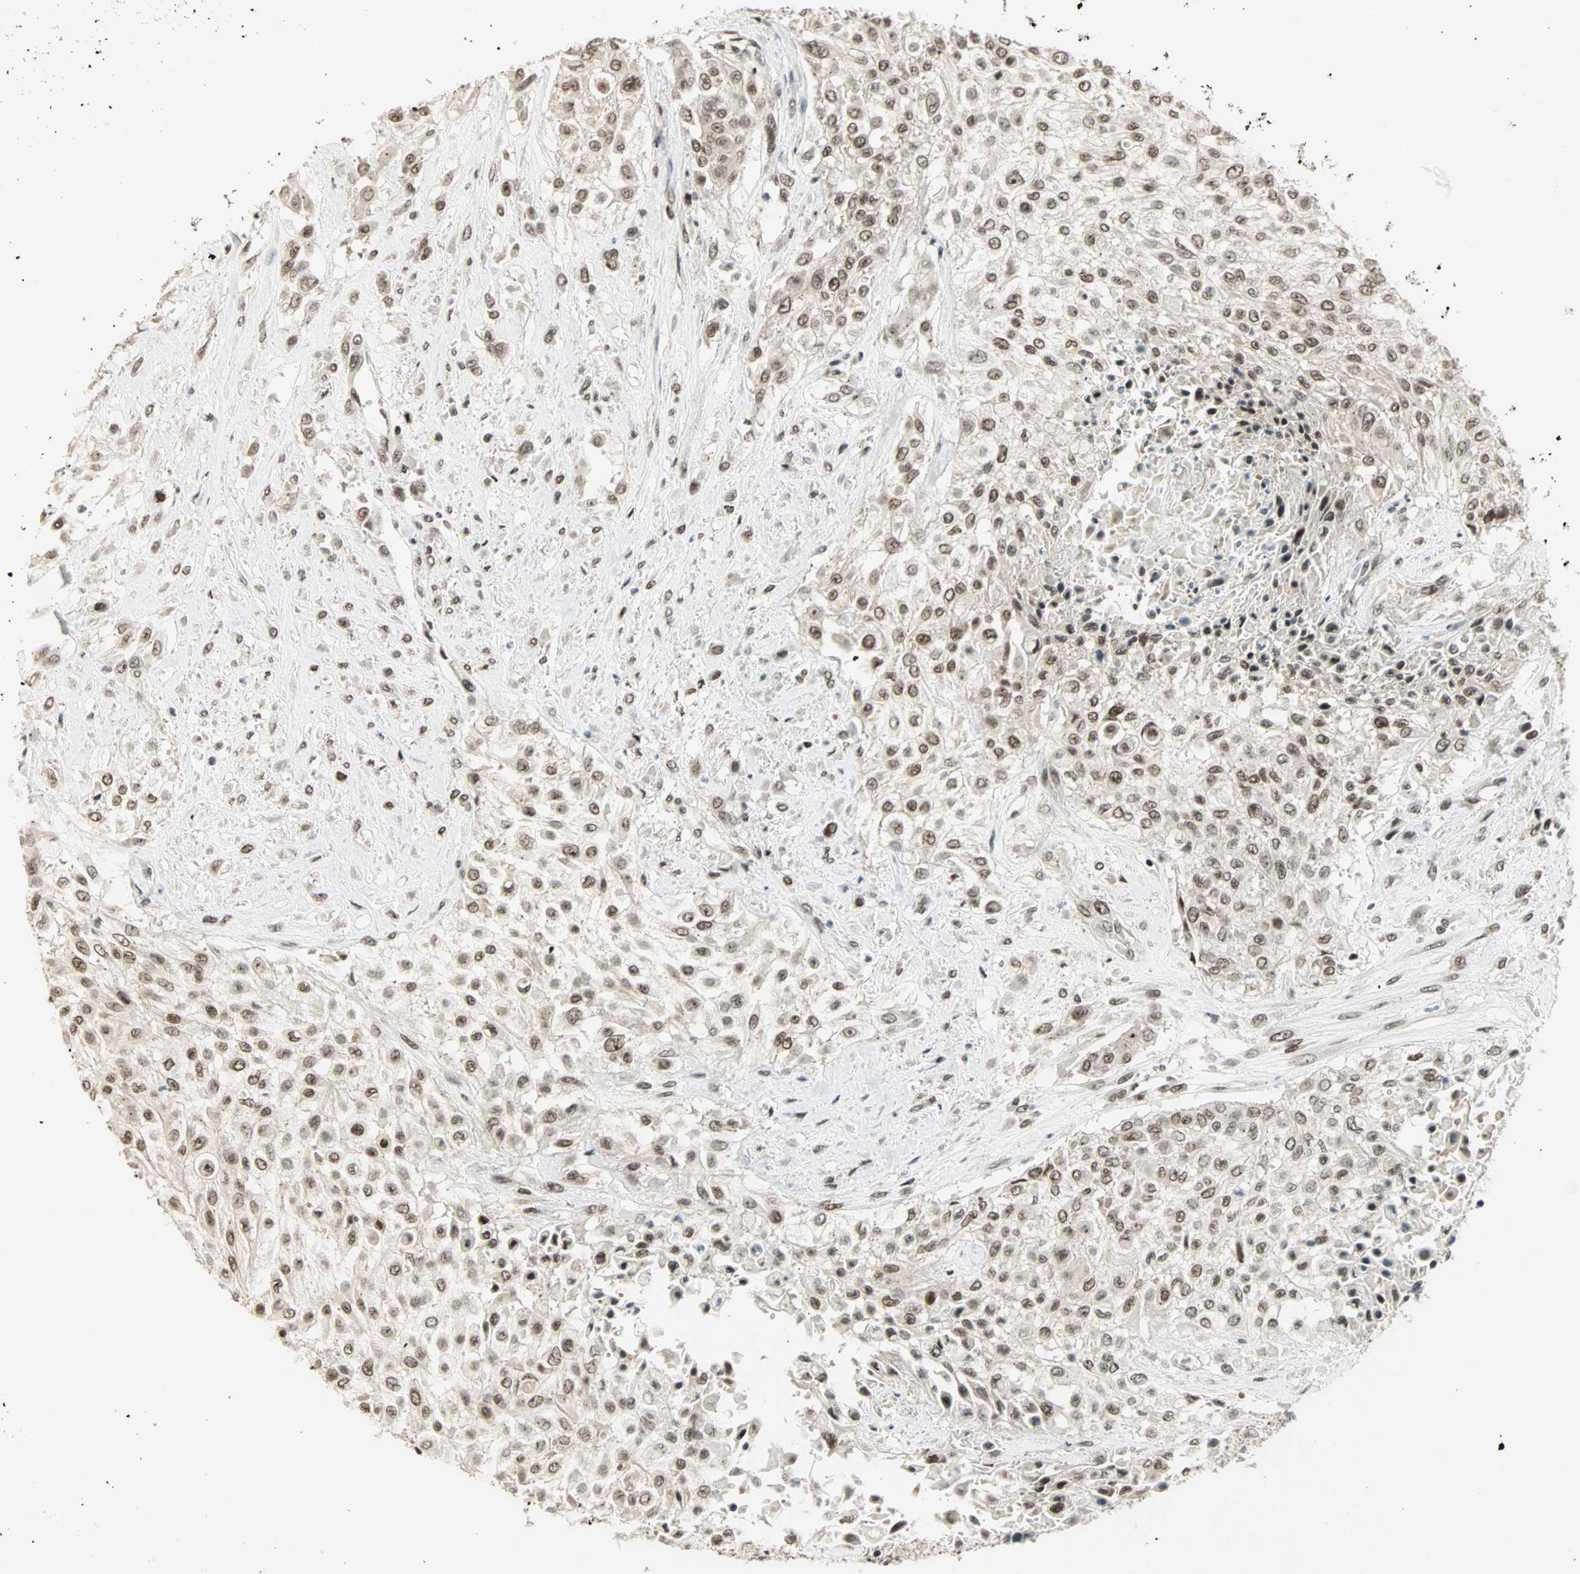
{"staining": {"intensity": "moderate", "quantity": ">75%", "location": "nuclear"}, "tissue": "urothelial cancer", "cell_type": "Tumor cells", "image_type": "cancer", "snomed": [{"axis": "morphology", "description": "Urothelial carcinoma, High grade"}, {"axis": "topography", "description": "Urinary bladder"}], "caption": "There is medium levels of moderate nuclear staining in tumor cells of urothelial carcinoma (high-grade), as demonstrated by immunohistochemical staining (brown color).", "gene": "BLM", "patient": {"sex": "male", "age": 57}}